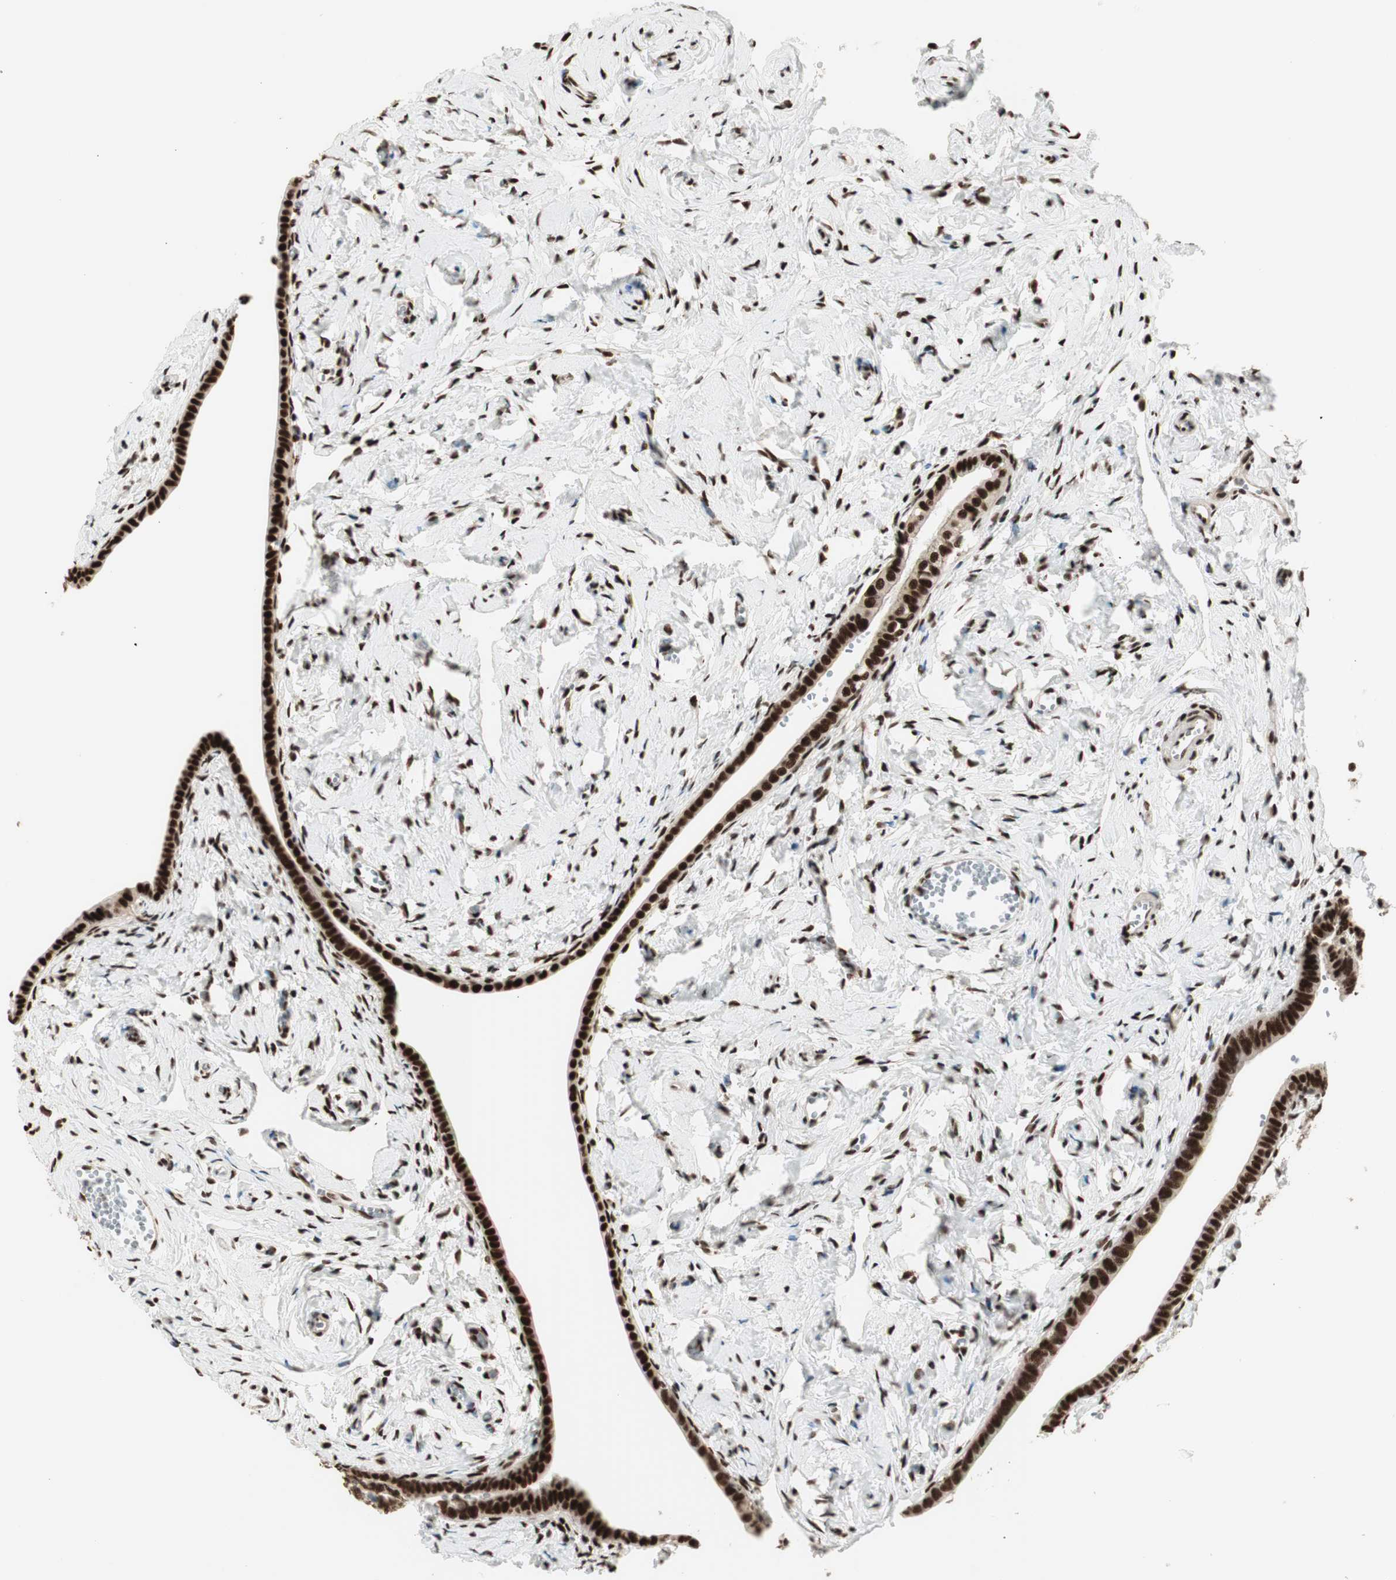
{"staining": {"intensity": "strong", "quantity": ">75%", "location": "nuclear"}, "tissue": "fallopian tube", "cell_type": "Glandular cells", "image_type": "normal", "snomed": [{"axis": "morphology", "description": "Normal tissue, NOS"}, {"axis": "topography", "description": "Fallopian tube"}], "caption": "Immunohistochemical staining of unremarkable fallopian tube reveals high levels of strong nuclear expression in approximately >75% of glandular cells.", "gene": "HEXIM1", "patient": {"sex": "female", "age": 71}}